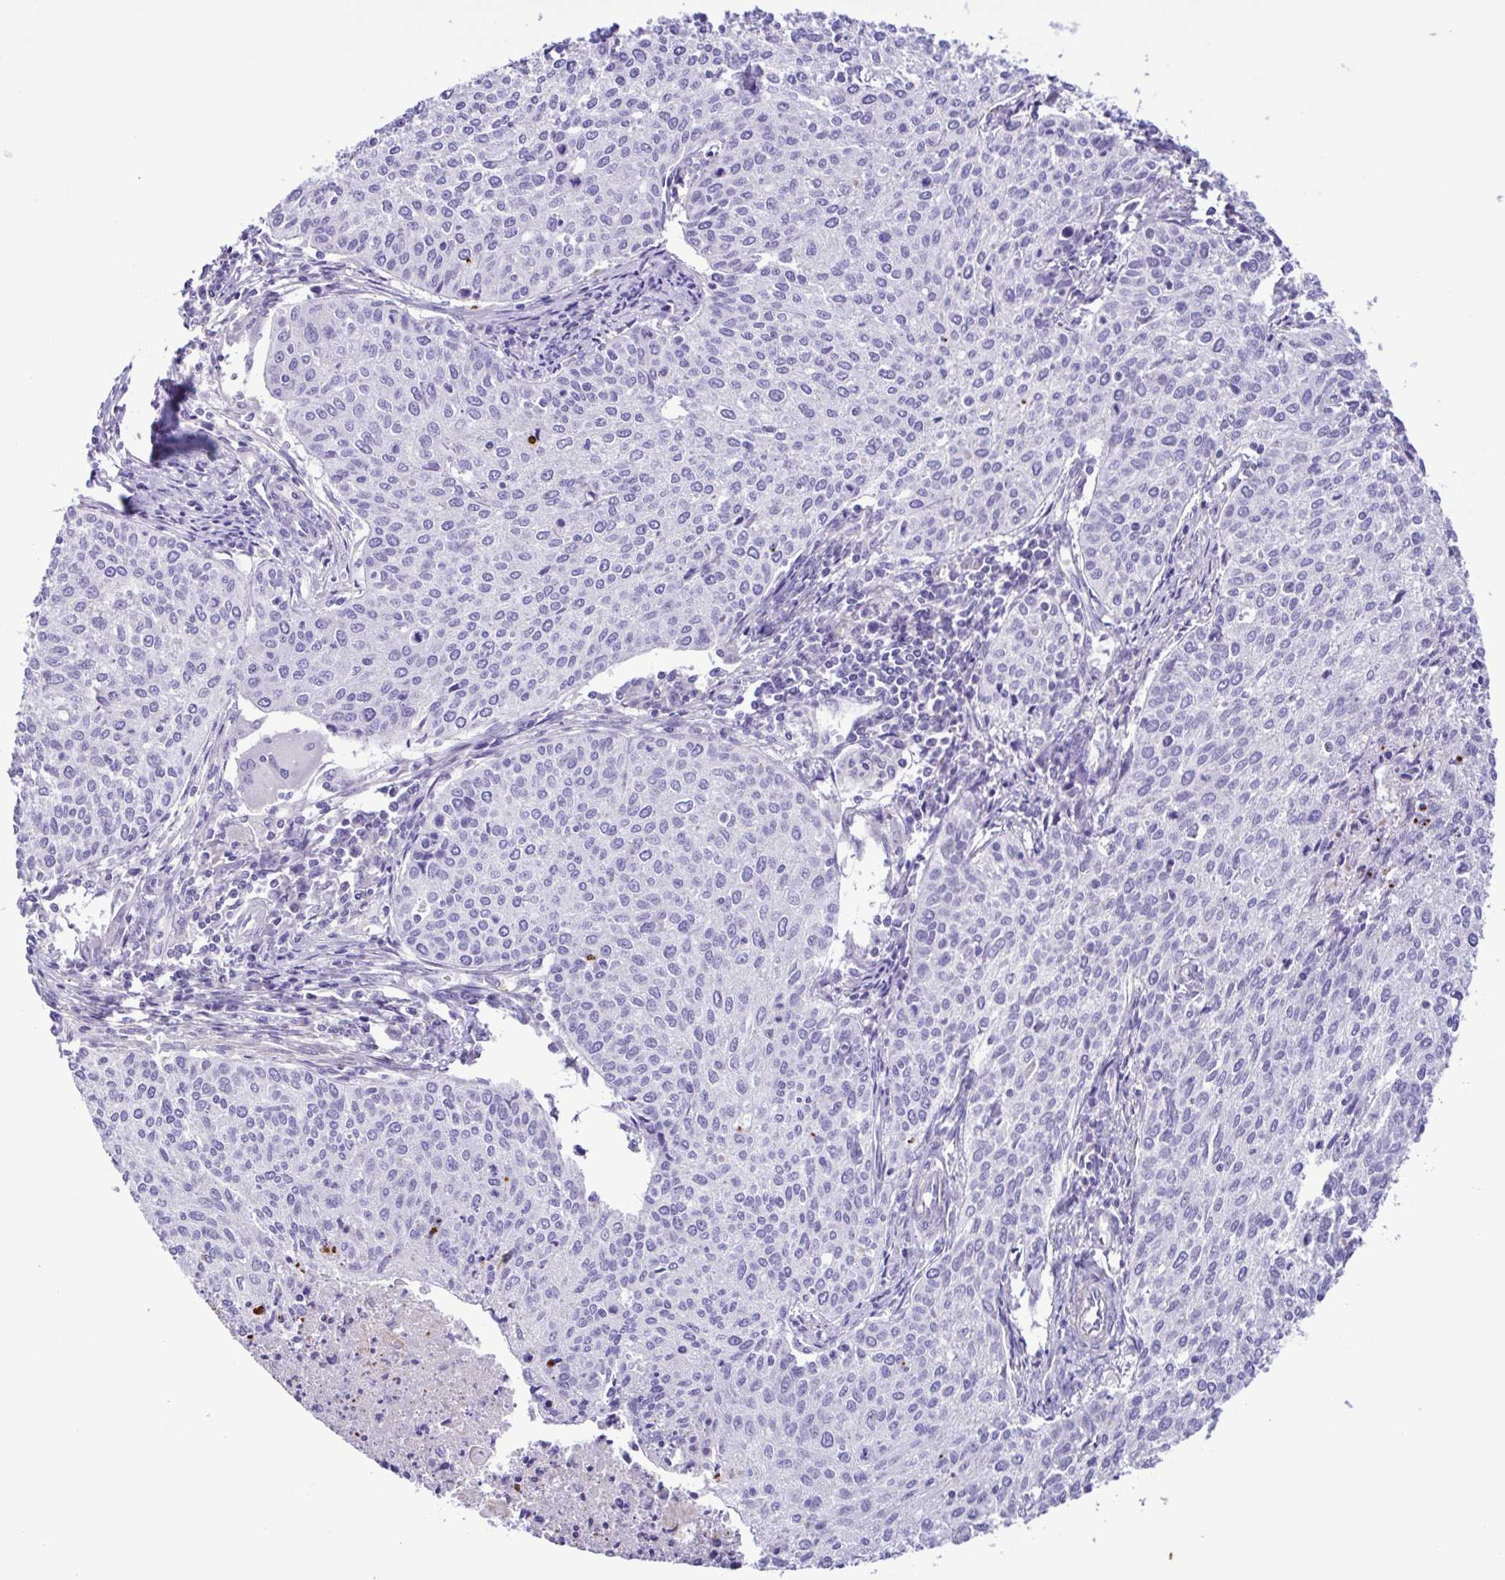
{"staining": {"intensity": "negative", "quantity": "none", "location": "none"}, "tissue": "cervical cancer", "cell_type": "Tumor cells", "image_type": "cancer", "snomed": [{"axis": "morphology", "description": "Squamous cell carcinoma, NOS"}, {"axis": "topography", "description": "Cervix"}], "caption": "Immunohistochemistry photomicrograph of neoplastic tissue: human squamous cell carcinoma (cervical) stained with DAB displays no significant protein staining in tumor cells. (Brightfield microscopy of DAB (3,3'-diaminobenzidine) immunohistochemistry at high magnification).", "gene": "GABBR2", "patient": {"sex": "female", "age": 38}}